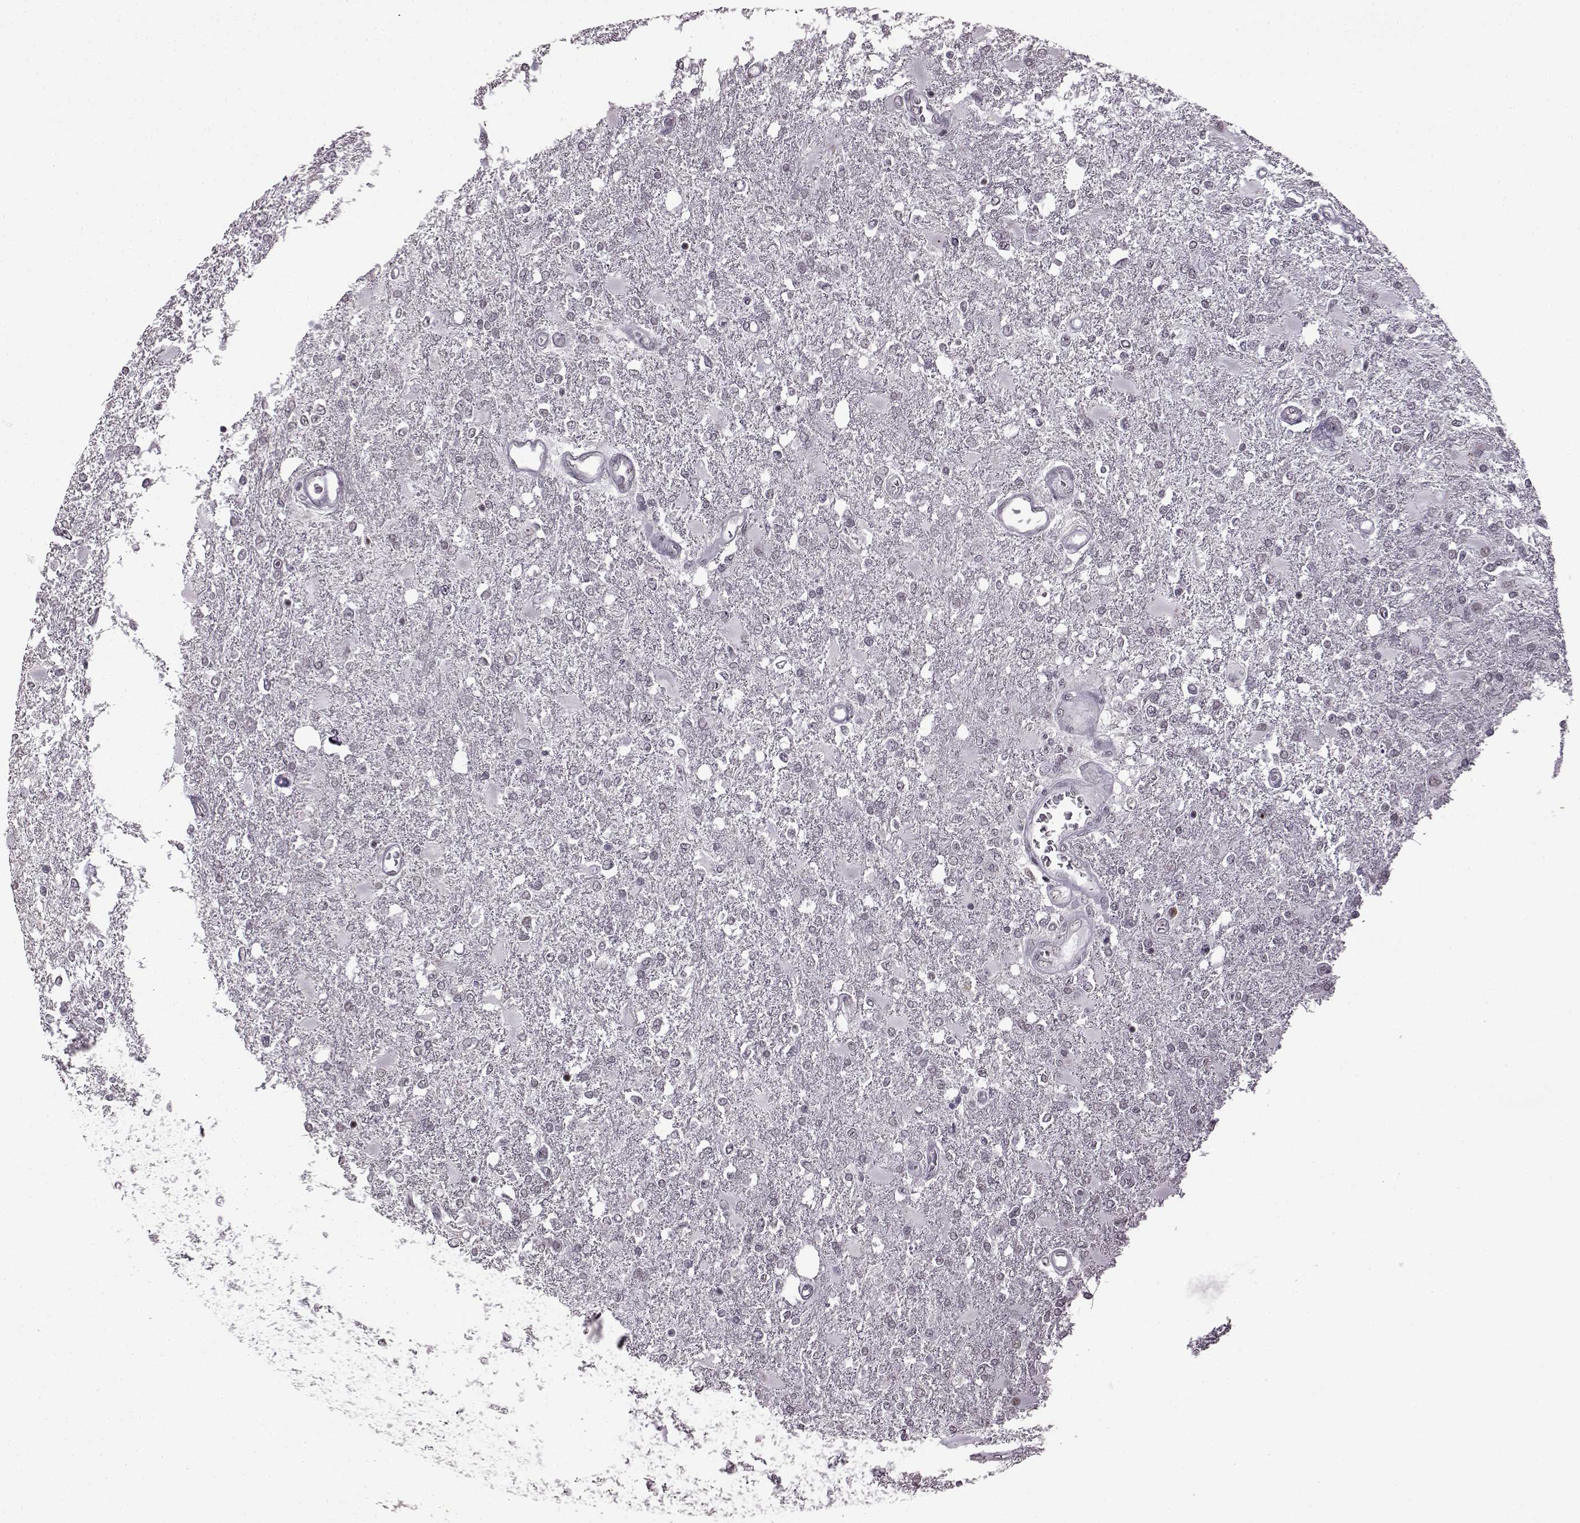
{"staining": {"intensity": "negative", "quantity": "none", "location": "none"}, "tissue": "glioma", "cell_type": "Tumor cells", "image_type": "cancer", "snomed": [{"axis": "morphology", "description": "Glioma, malignant, High grade"}, {"axis": "topography", "description": "Cerebral cortex"}], "caption": "The photomicrograph demonstrates no staining of tumor cells in malignant high-grade glioma.", "gene": "SLC28A2", "patient": {"sex": "male", "age": 79}}